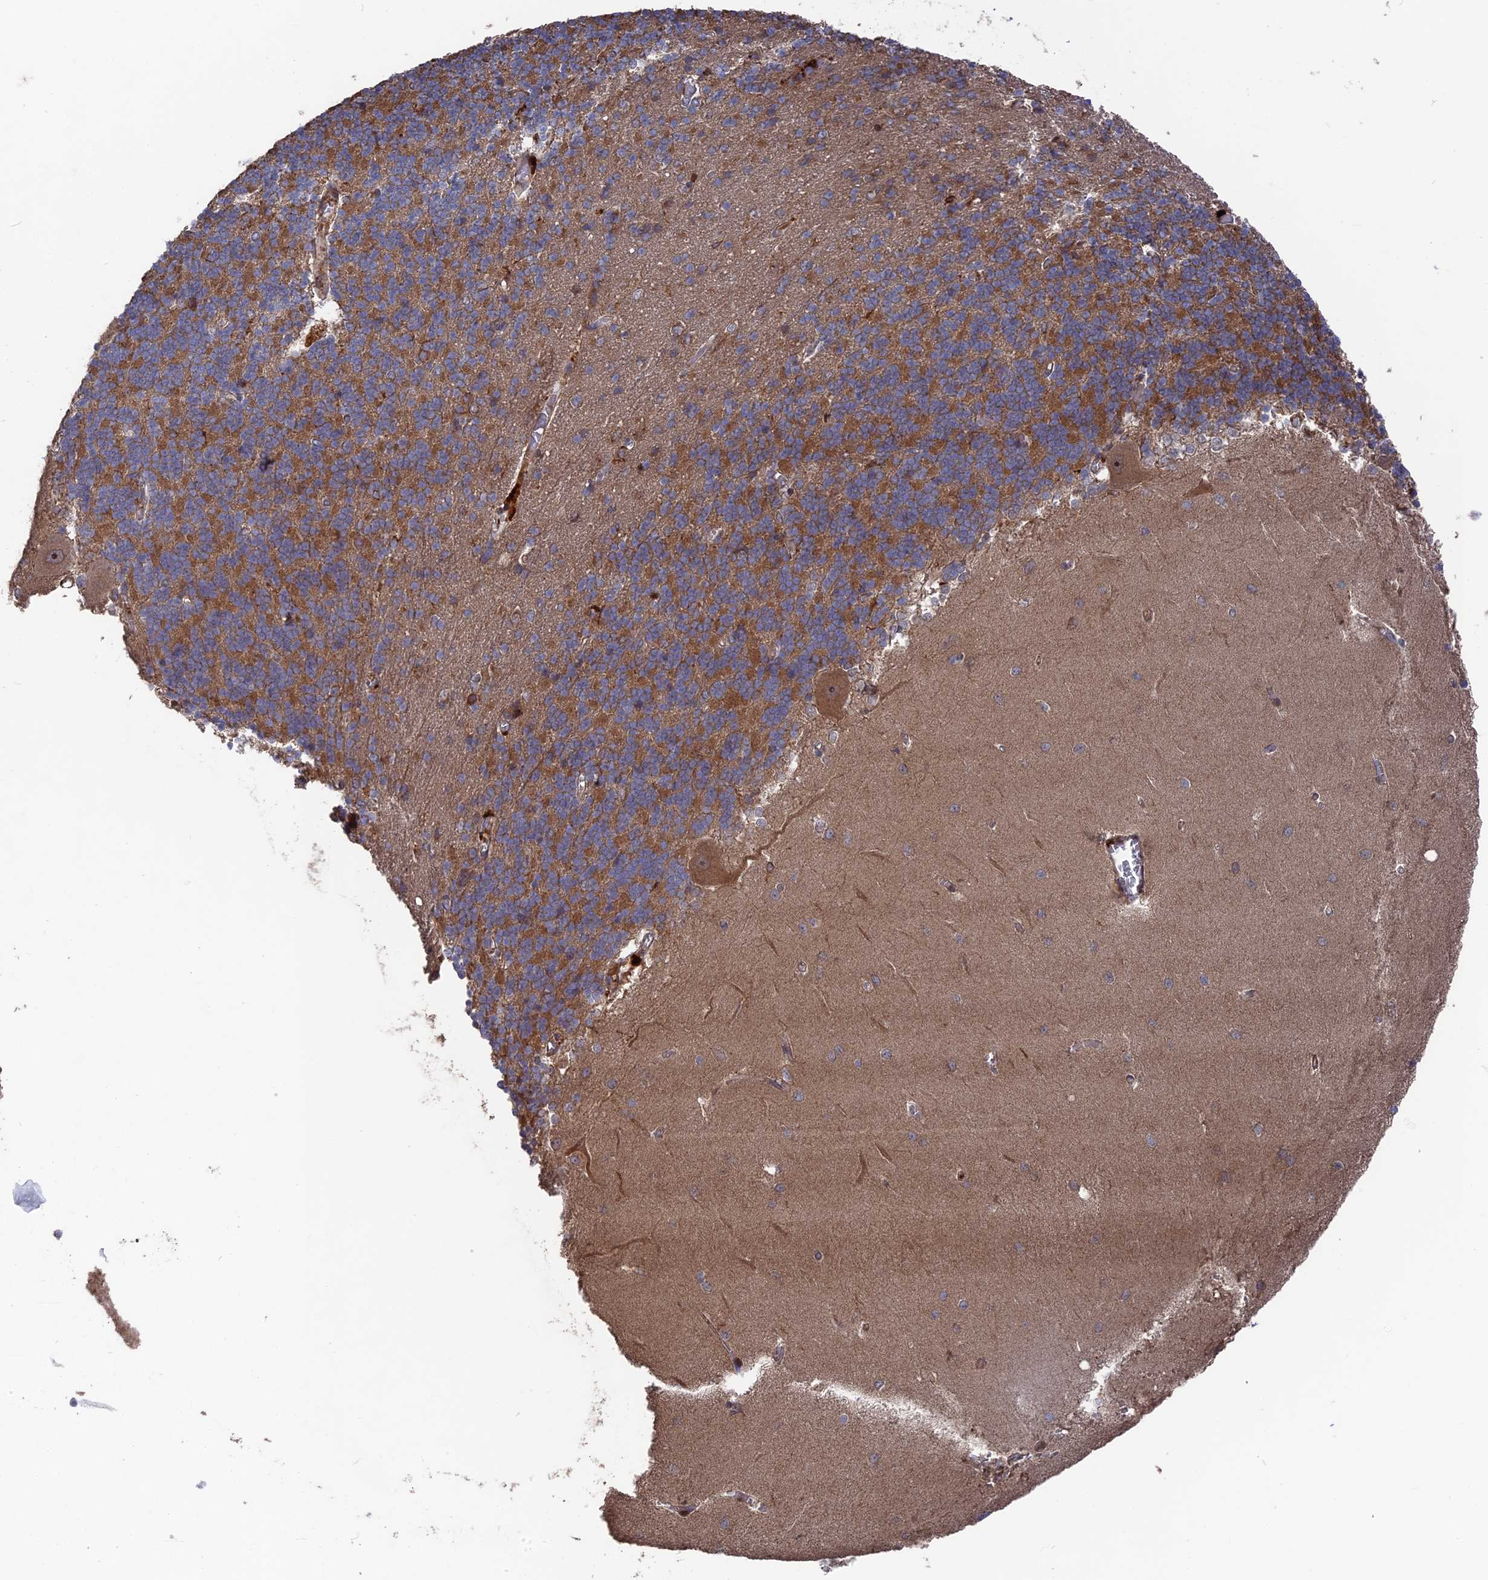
{"staining": {"intensity": "moderate", "quantity": ">75%", "location": "cytoplasmic/membranous"}, "tissue": "cerebellum", "cell_type": "Cells in granular layer", "image_type": "normal", "snomed": [{"axis": "morphology", "description": "Normal tissue, NOS"}, {"axis": "topography", "description": "Cerebellum"}], "caption": "A micrograph showing moderate cytoplasmic/membranous positivity in approximately >75% of cells in granular layer in normal cerebellum, as visualized by brown immunohistochemical staining.", "gene": "DEF8", "patient": {"sex": "male", "age": 37}}